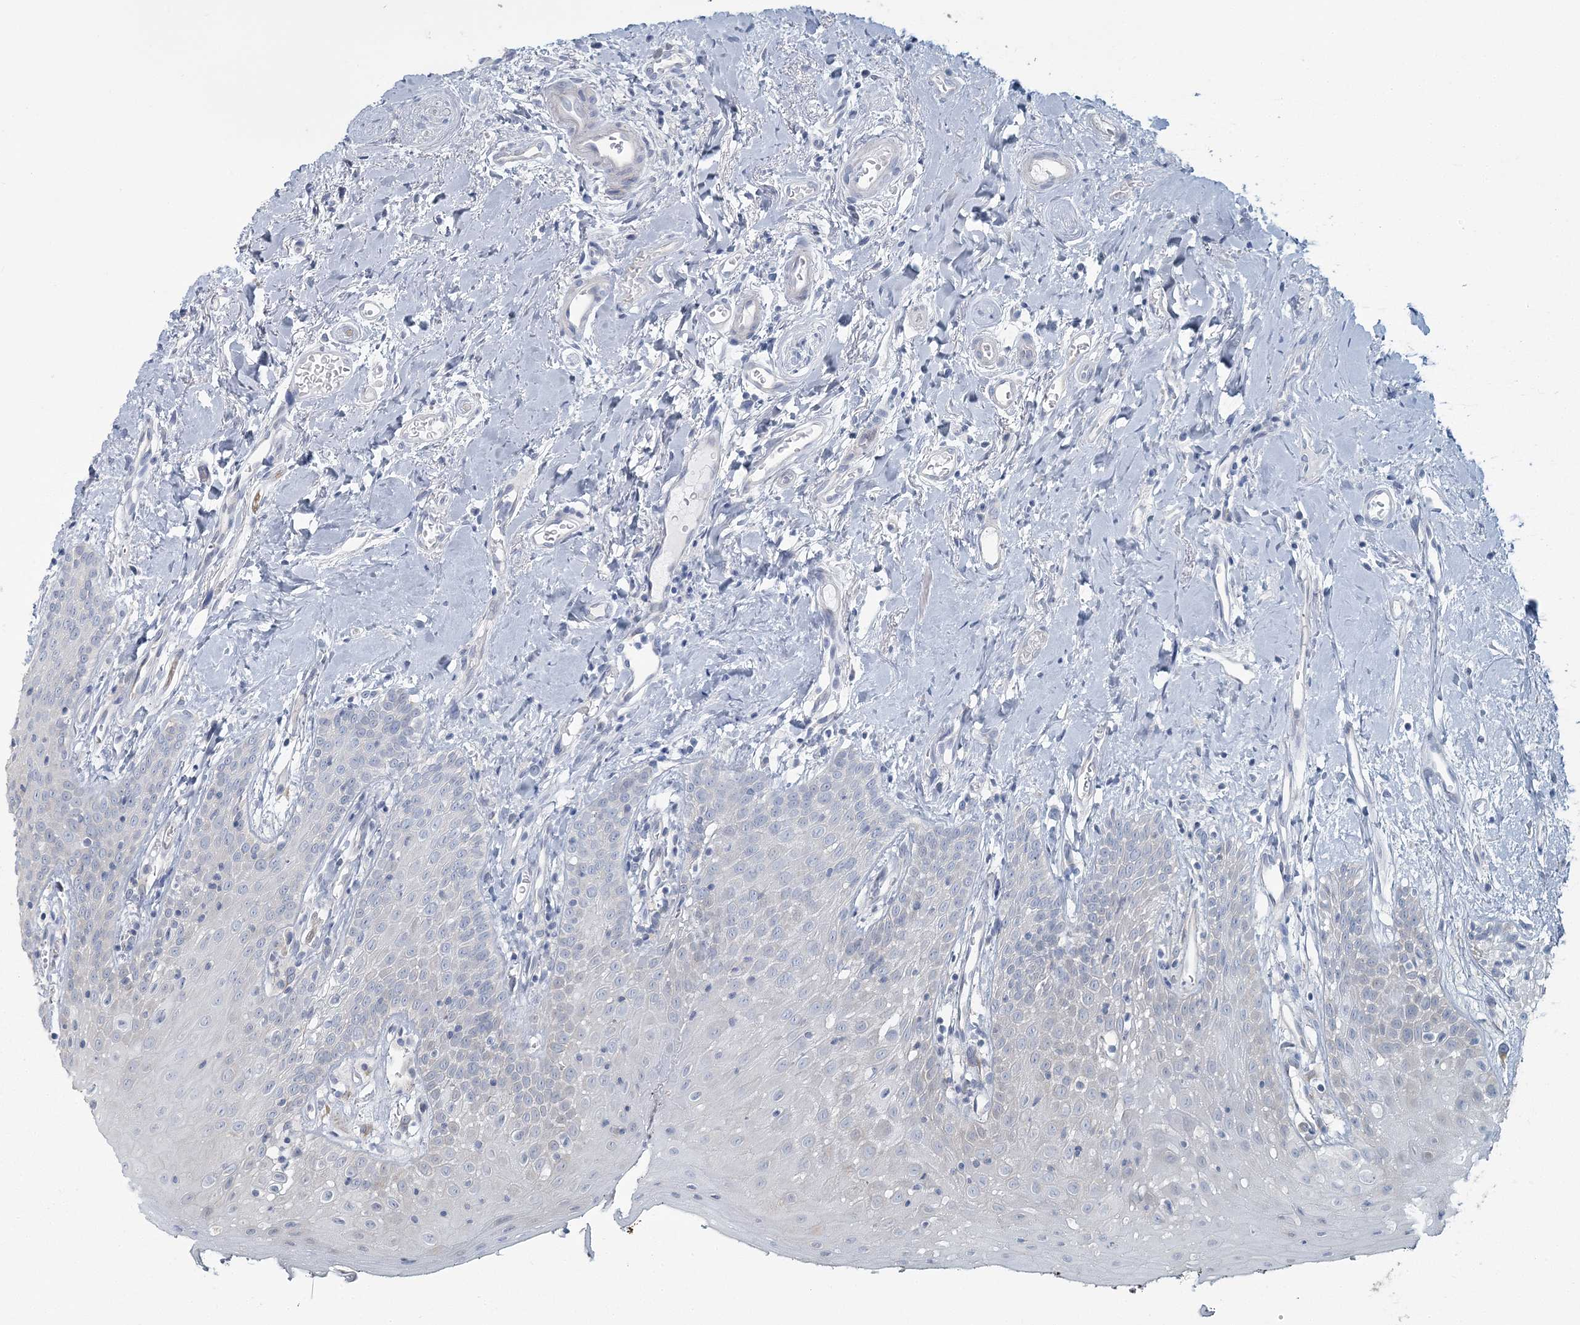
{"staining": {"intensity": "negative", "quantity": "none", "location": "none"}, "tissue": "oral mucosa", "cell_type": "Squamous epithelial cells", "image_type": "normal", "snomed": [{"axis": "morphology", "description": "Normal tissue, NOS"}, {"axis": "topography", "description": "Oral tissue"}], "caption": "Oral mucosa was stained to show a protein in brown. There is no significant expression in squamous epithelial cells. (DAB (3,3'-diaminobenzidine) immunohistochemistry (IHC) visualized using brightfield microscopy, high magnification).", "gene": "CMBL", "patient": {"sex": "male", "age": 74}}